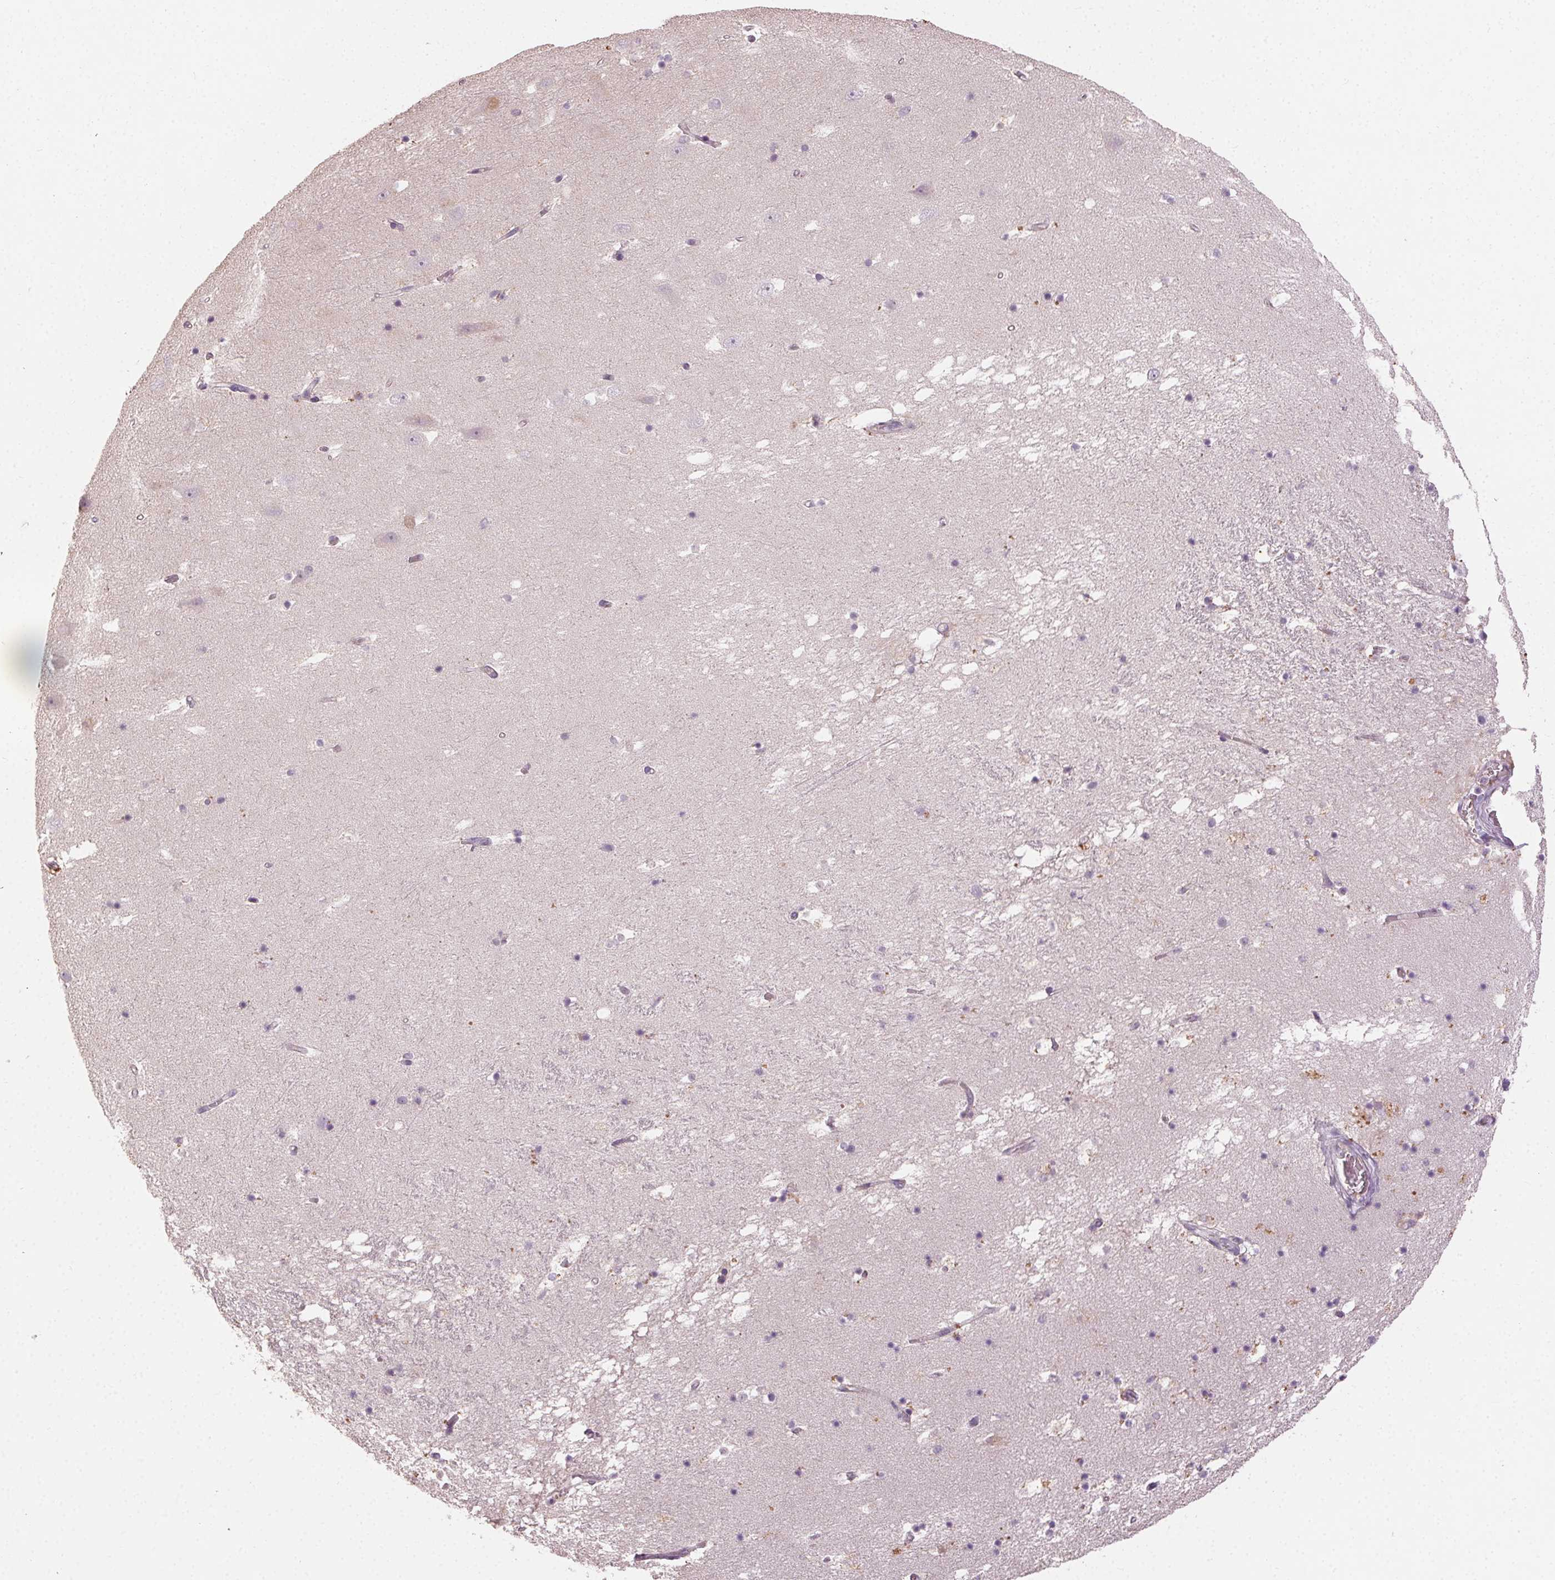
{"staining": {"intensity": "negative", "quantity": "none", "location": "none"}, "tissue": "hippocampus", "cell_type": "Glial cells", "image_type": "normal", "snomed": [{"axis": "morphology", "description": "Normal tissue, NOS"}, {"axis": "topography", "description": "Hippocampus"}], "caption": "This is an immunohistochemistry (IHC) histopathology image of normal hippocampus. There is no positivity in glial cells.", "gene": "CLTRN", "patient": {"sex": "male", "age": 58}}